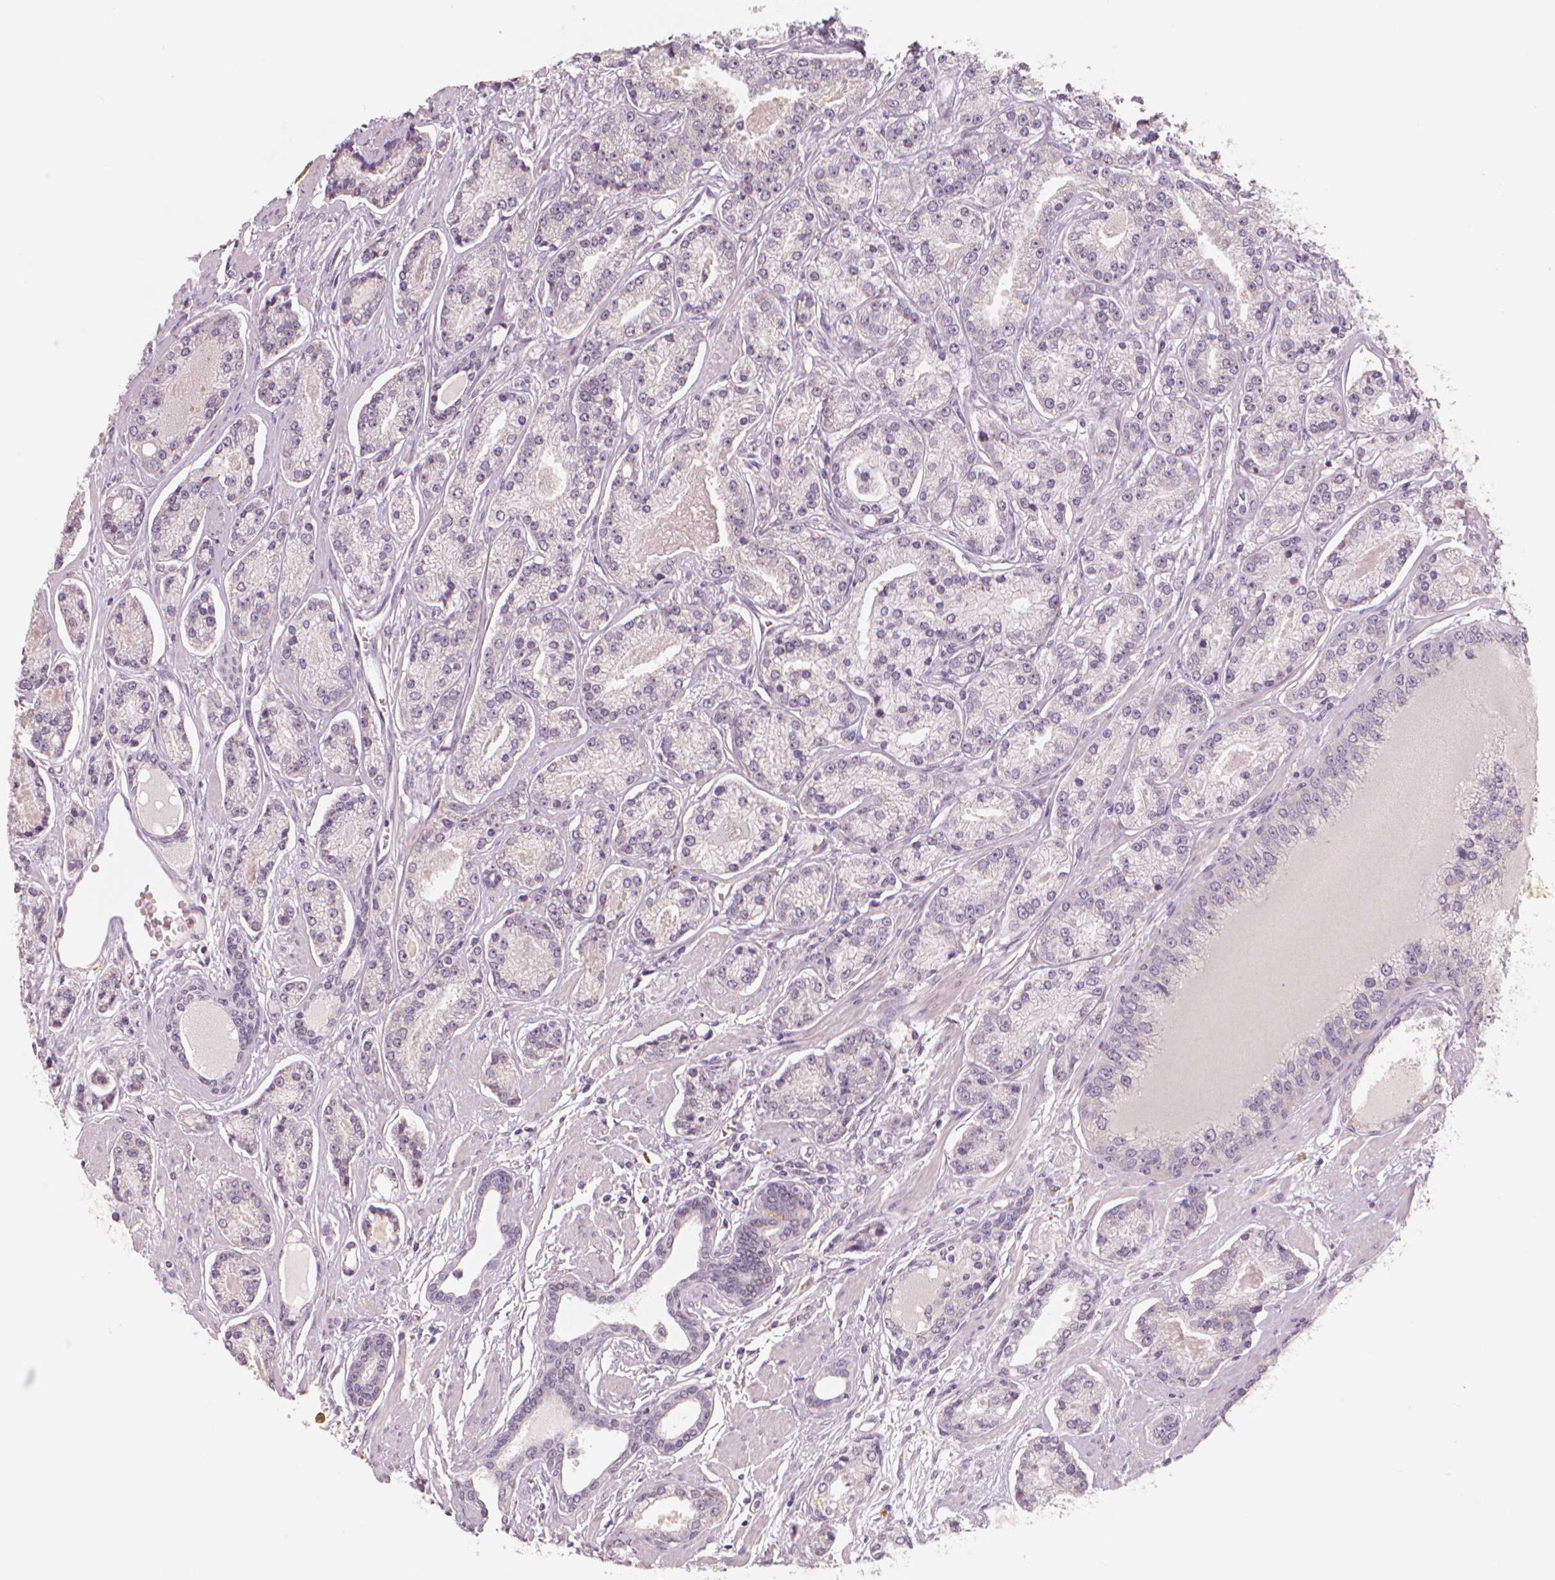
{"staining": {"intensity": "negative", "quantity": "none", "location": "none"}, "tissue": "prostate cancer", "cell_type": "Tumor cells", "image_type": "cancer", "snomed": [{"axis": "morphology", "description": "Adenocarcinoma, NOS"}, {"axis": "topography", "description": "Prostate"}], "caption": "Tumor cells are negative for brown protein staining in prostate cancer.", "gene": "RNASE7", "patient": {"sex": "male", "age": 64}}